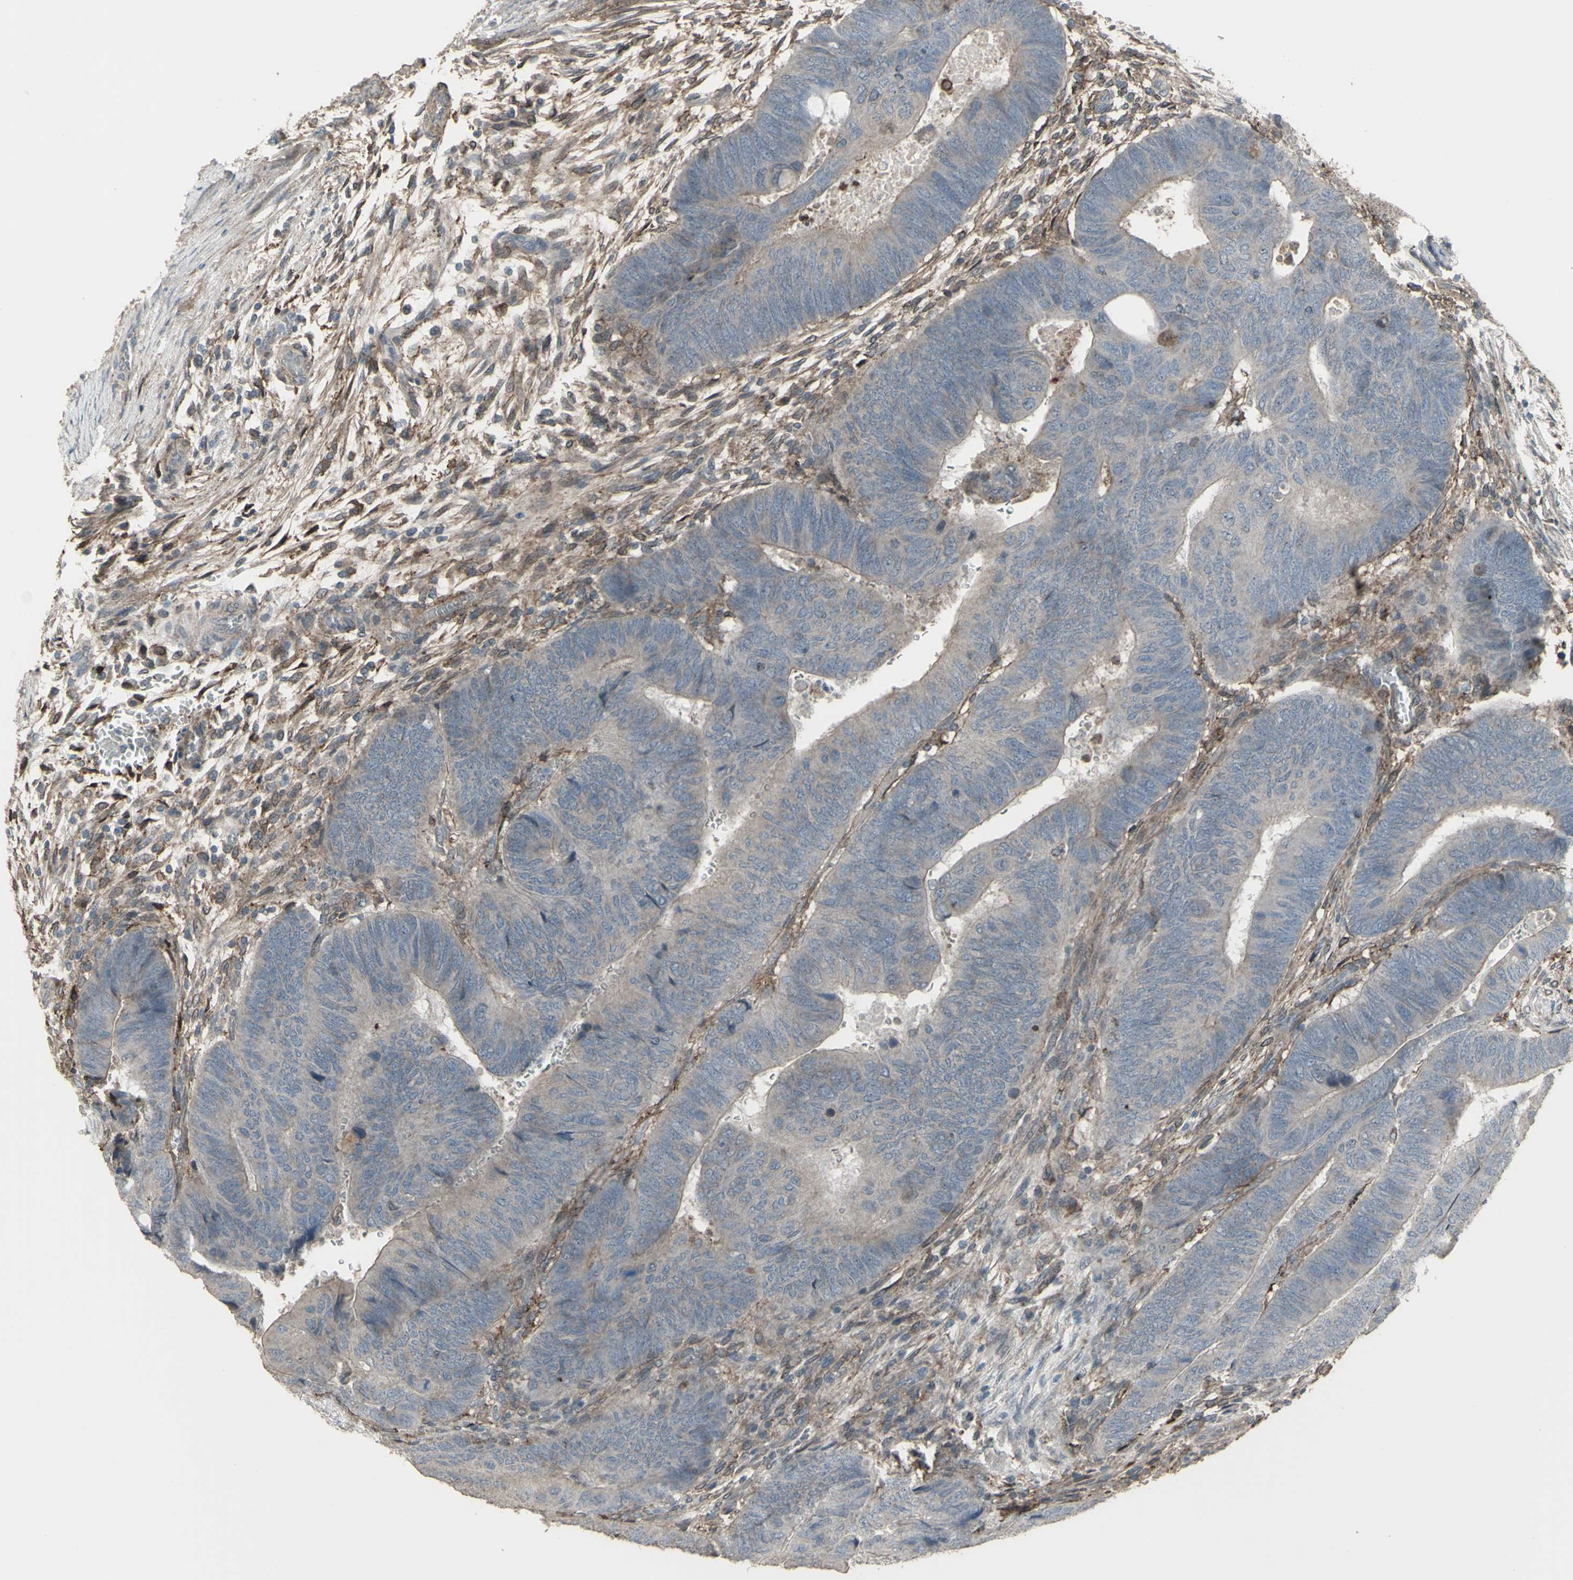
{"staining": {"intensity": "weak", "quantity": "25%-75%", "location": "cytoplasmic/membranous"}, "tissue": "colorectal cancer", "cell_type": "Tumor cells", "image_type": "cancer", "snomed": [{"axis": "morphology", "description": "Normal tissue, NOS"}, {"axis": "morphology", "description": "Adenocarcinoma, NOS"}, {"axis": "topography", "description": "Rectum"}, {"axis": "topography", "description": "Peripheral nerve tissue"}], "caption": "There is low levels of weak cytoplasmic/membranous staining in tumor cells of colorectal cancer, as demonstrated by immunohistochemical staining (brown color).", "gene": "SMO", "patient": {"sex": "male", "age": 92}}